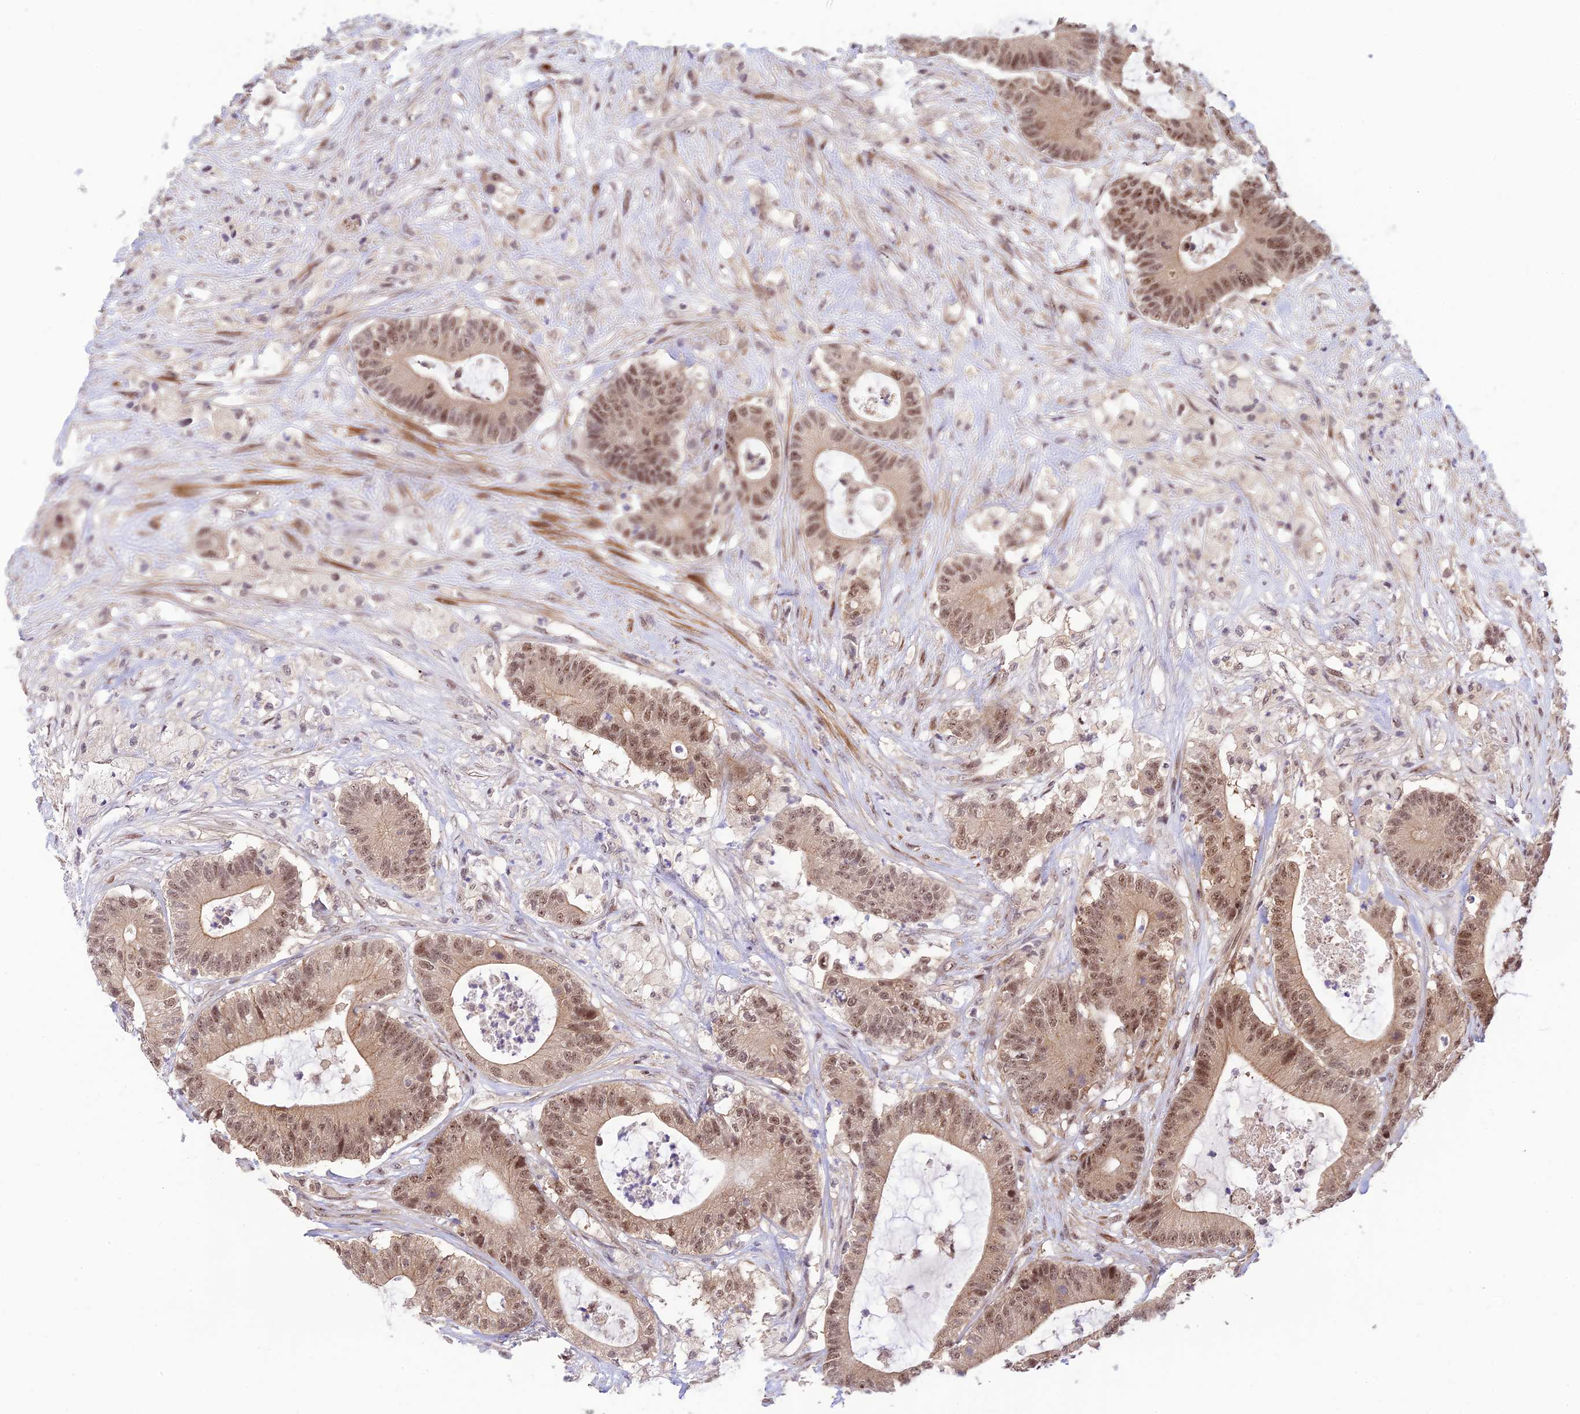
{"staining": {"intensity": "moderate", "quantity": ">75%", "location": "nuclear"}, "tissue": "colorectal cancer", "cell_type": "Tumor cells", "image_type": "cancer", "snomed": [{"axis": "morphology", "description": "Adenocarcinoma, NOS"}, {"axis": "topography", "description": "Colon"}], "caption": "Immunohistochemistry histopathology image of human colorectal cancer stained for a protein (brown), which exhibits medium levels of moderate nuclear positivity in approximately >75% of tumor cells.", "gene": "ASPDH", "patient": {"sex": "female", "age": 84}}